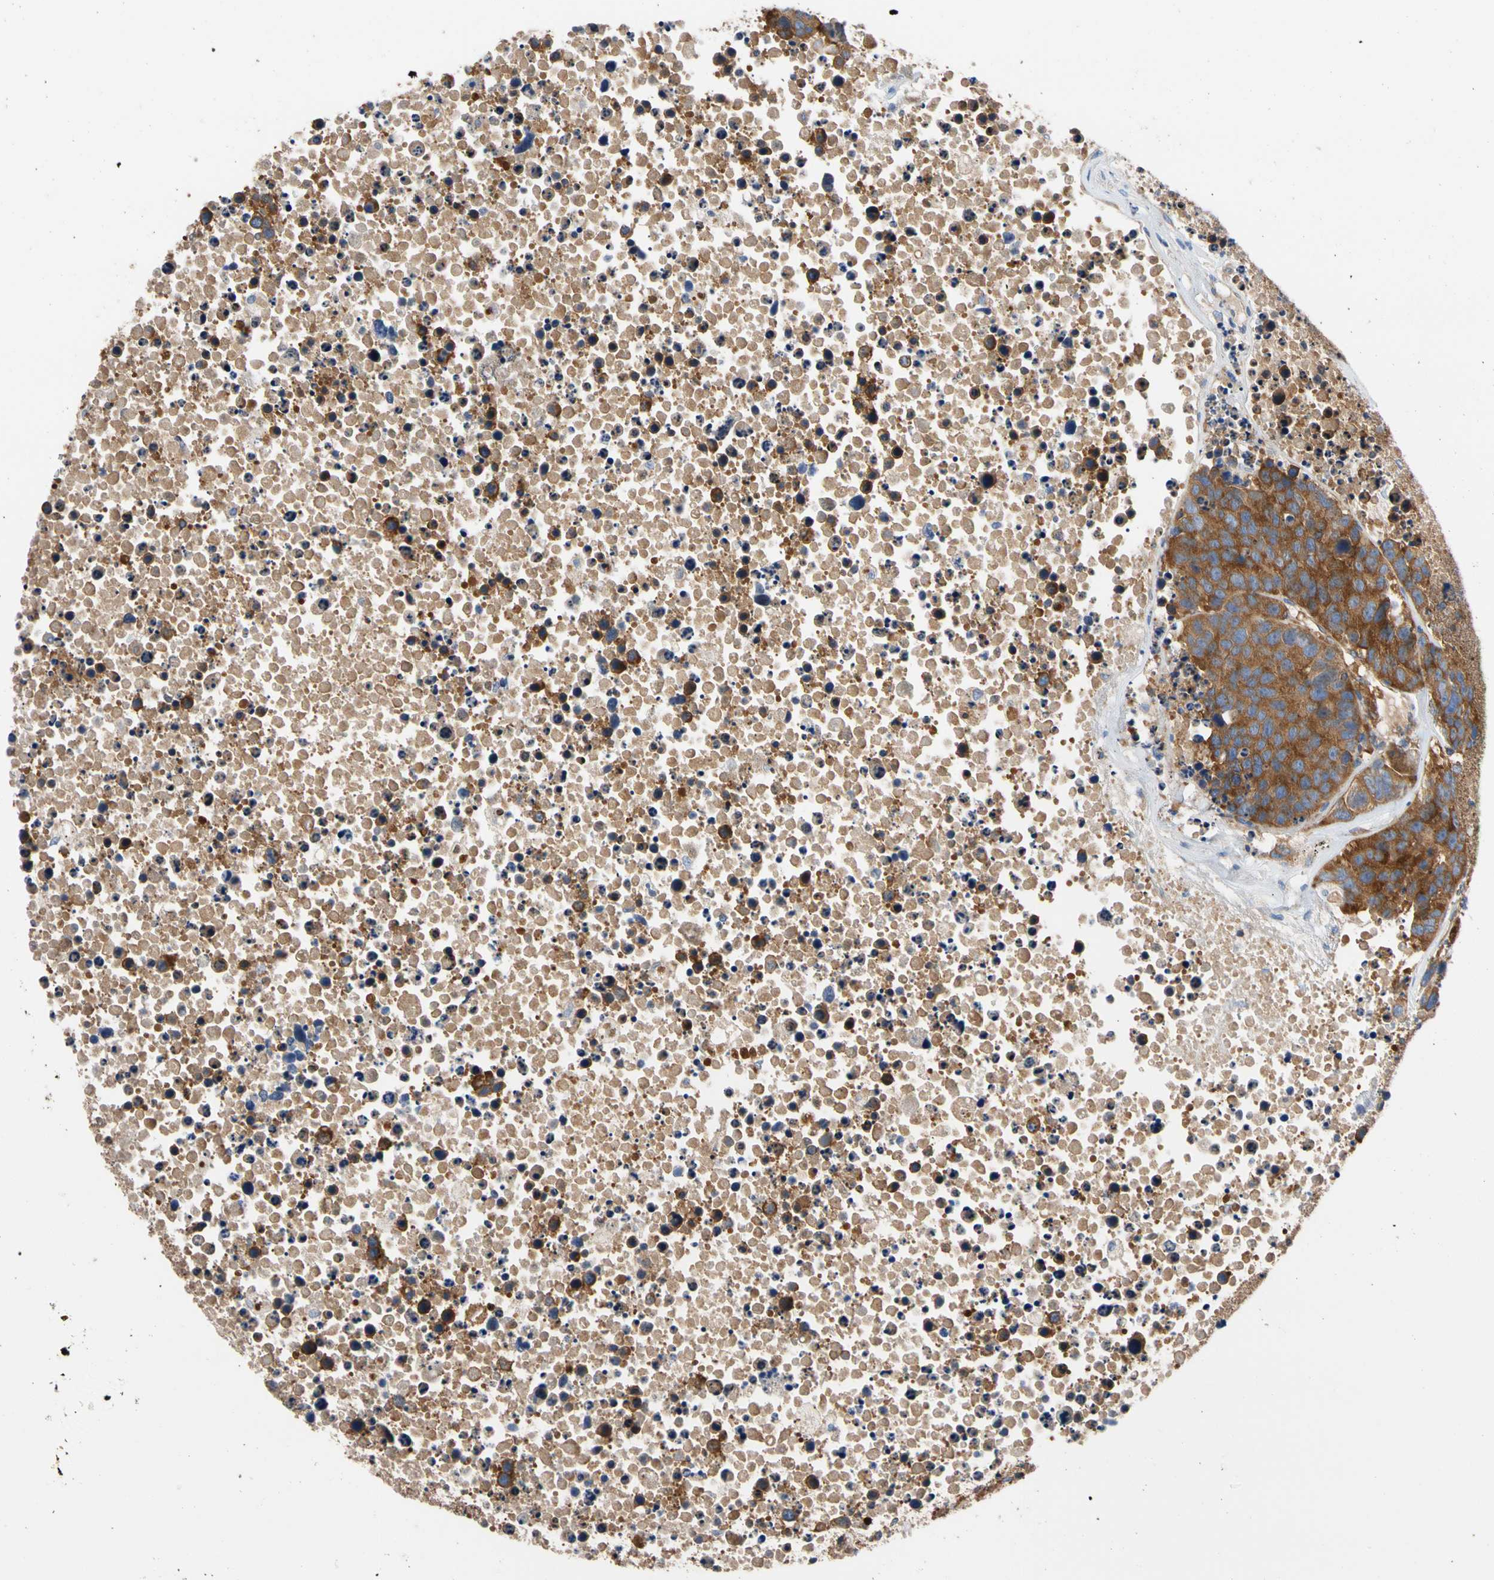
{"staining": {"intensity": "strong", "quantity": ">75%", "location": "cytoplasmic/membranous"}, "tissue": "carcinoid", "cell_type": "Tumor cells", "image_type": "cancer", "snomed": [{"axis": "morphology", "description": "Carcinoid, malignant, NOS"}, {"axis": "topography", "description": "Lung"}], "caption": "A histopathology image of malignant carcinoid stained for a protein displays strong cytoplasmic/membranous brown staining in tumor cells. The protein of interest is shown in brown color, while the nuclei are stained blue.", "gene": "GPHN", "patient": {"sex": "male", "age": 60}}